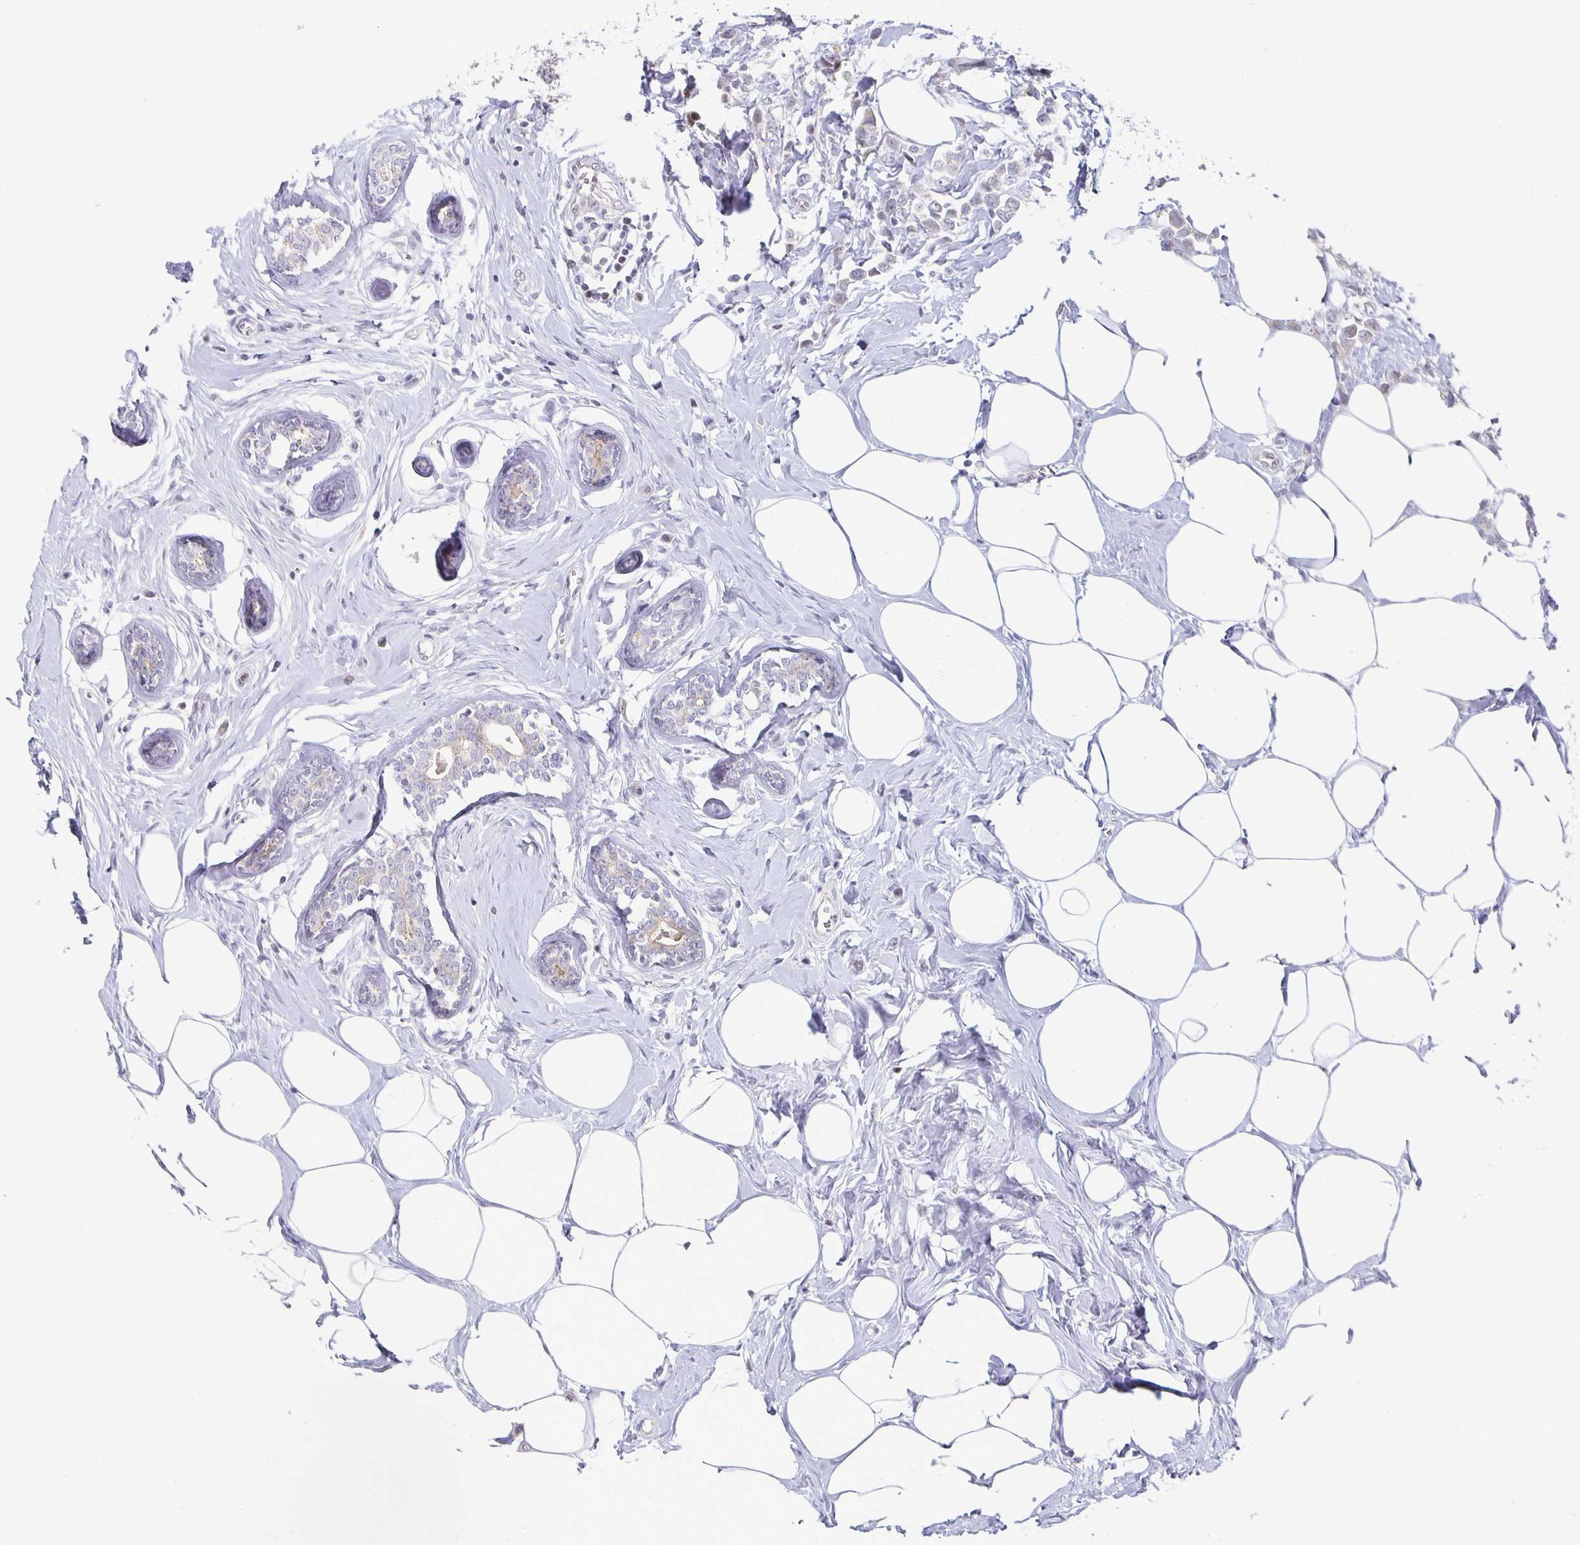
{"staining": {"intensity": "weak", "quantity": "25%-75%", "location": "cytoplasmic/membranous"}, "tissue": "breast cancer", "cell_type": "Tumor cells", "image_type": "cancer", "snomed": [{"axis": "morphology", "description": "Duct carcinoma"}, {"axis": "topography", "description": "Breast"}], "caption": "Immunohistochemical staining of invasive ductal carcinoma (breast) exhibits weak cytoplasmic/membranous protein positivity in approximately 25%-75% of tumor cells.", "gene": "HCFC1R1", "patient": {"sex": "female", "age": 80}}